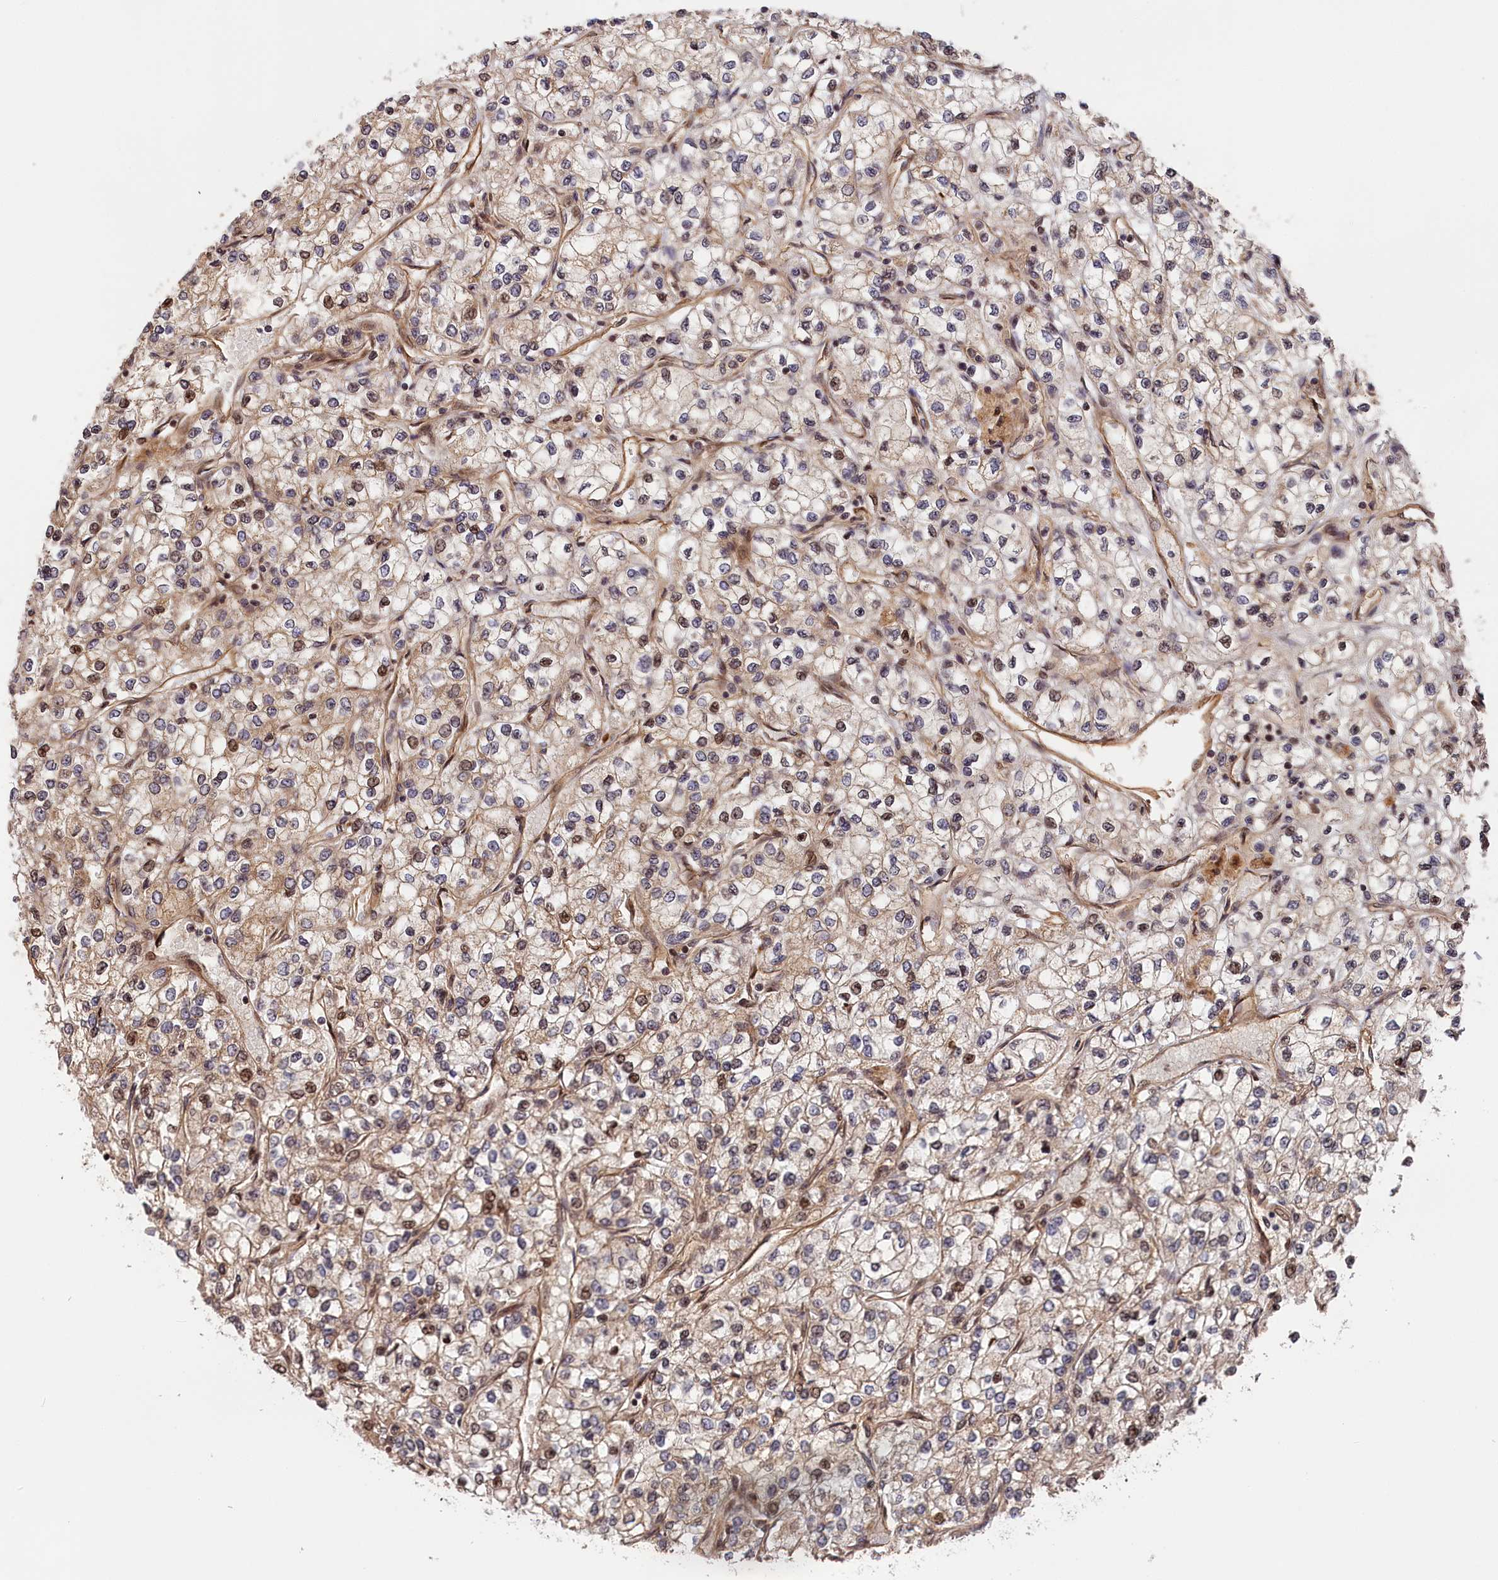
{"staining": {"intensity": "weak", "quantity": "<25%", "location": "cytoplasmic/membranous,nuclear"}, "tissue": "renal cancer", "cell_type": "Tumor cells", "image_type": "cancer", "snomed": [{"axis": "morphology", "description": "Adenocarcinoma, NOS"}, {"axis": "topography", "description": "Kidney"}], "caption": "The image displays no staining of tumor cells in adenocarcinoma (renal).", "gene": "CEP44", "patient": {"sex": "male", "age": 80}}